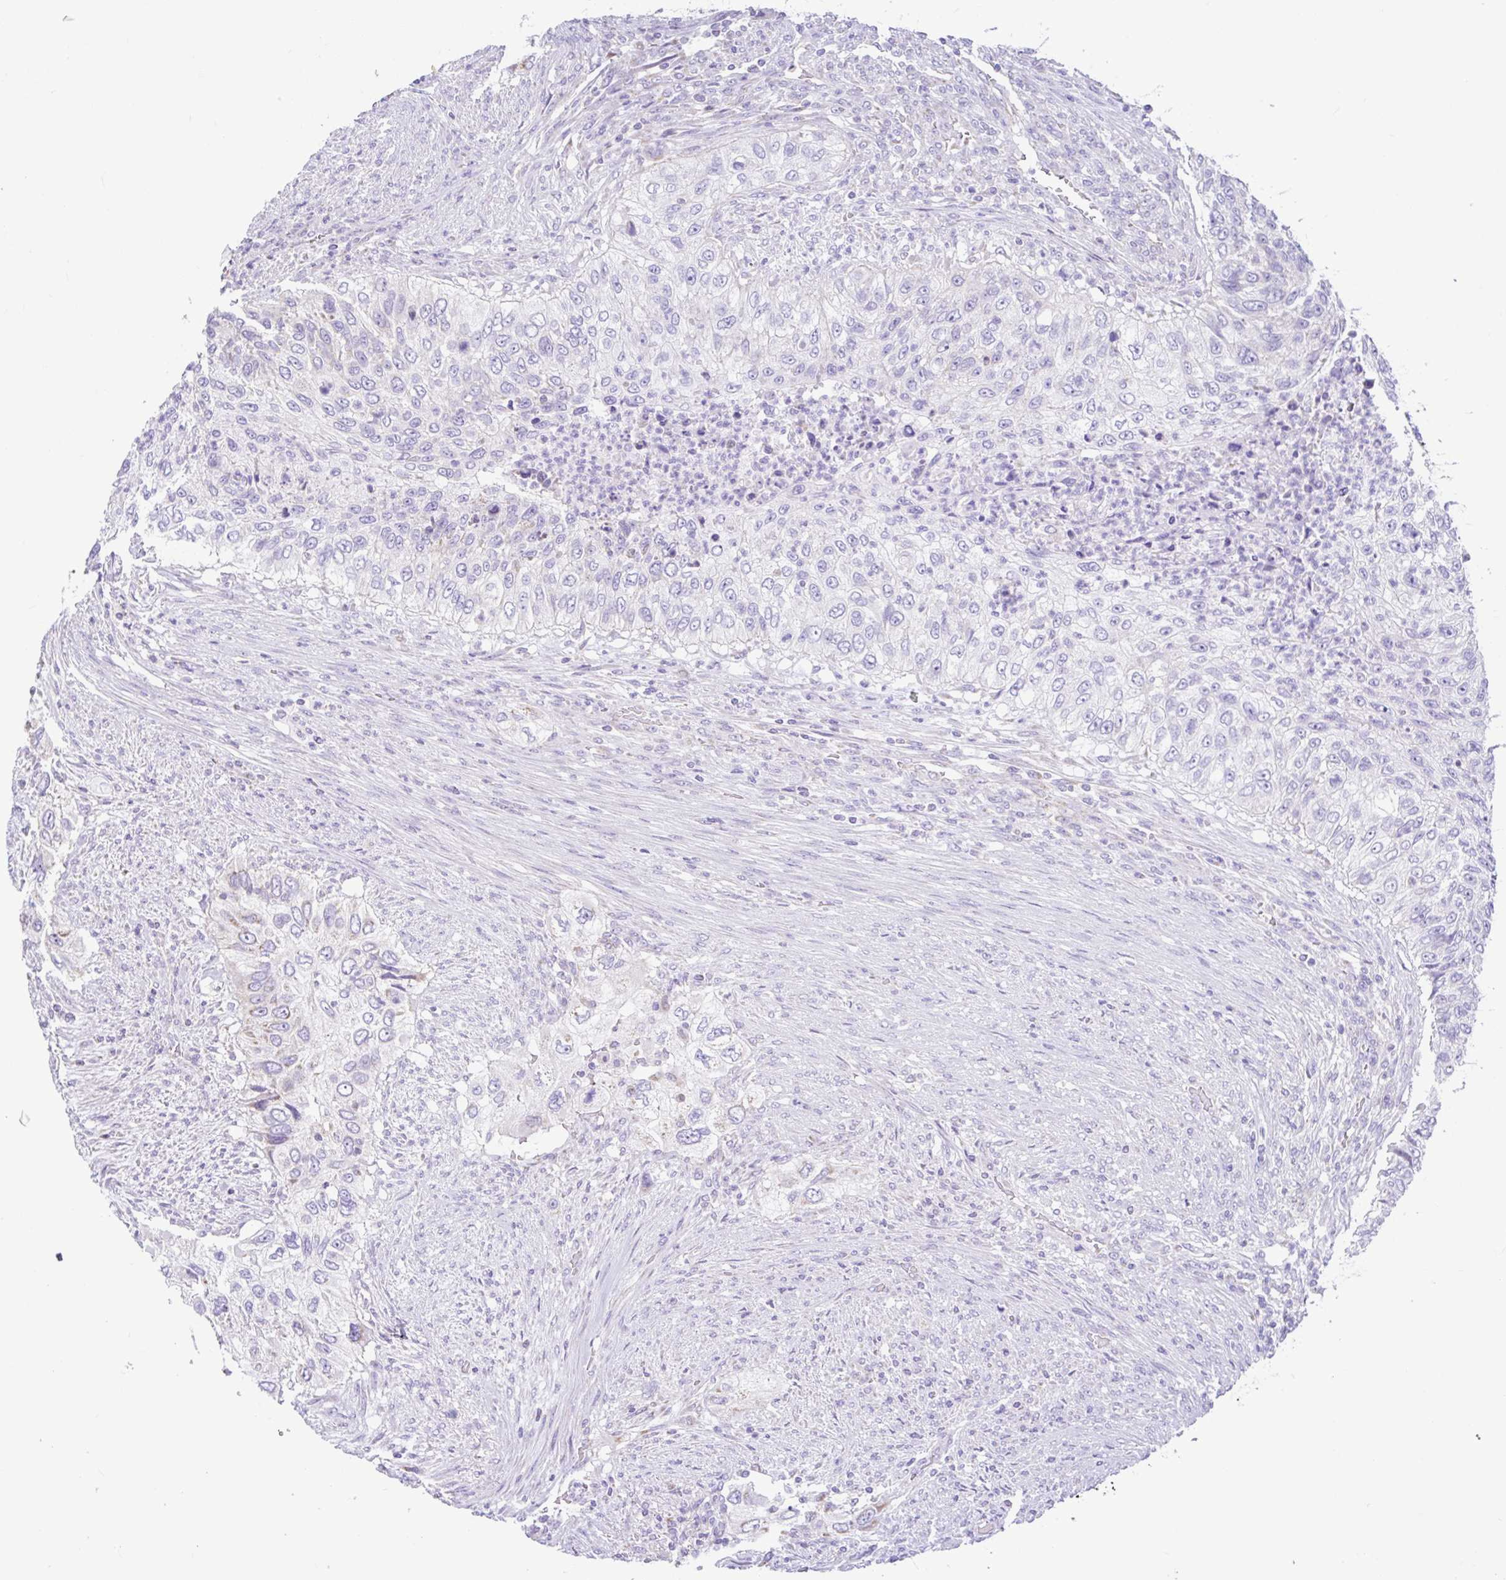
{"staining": {"intensity": "negative", "quantity": "none", "location": "none"}, "tissue": "urothelial cancer", "cell_type": "Tumor cells", "image_type": "cancer", "snomed": [{"axis": "morphology", "description": "Urothelial carcinoma, High grade"}, {"axis": "topography", "description": "Urinary bladder"}], "caption": "There is no significant positivity in tumor cells of urothelial carcinoma (high-grade). Nuclei are stained in blue.", "gene": "NDUFS2", "patient": {"sex": "female", "age": 60}}